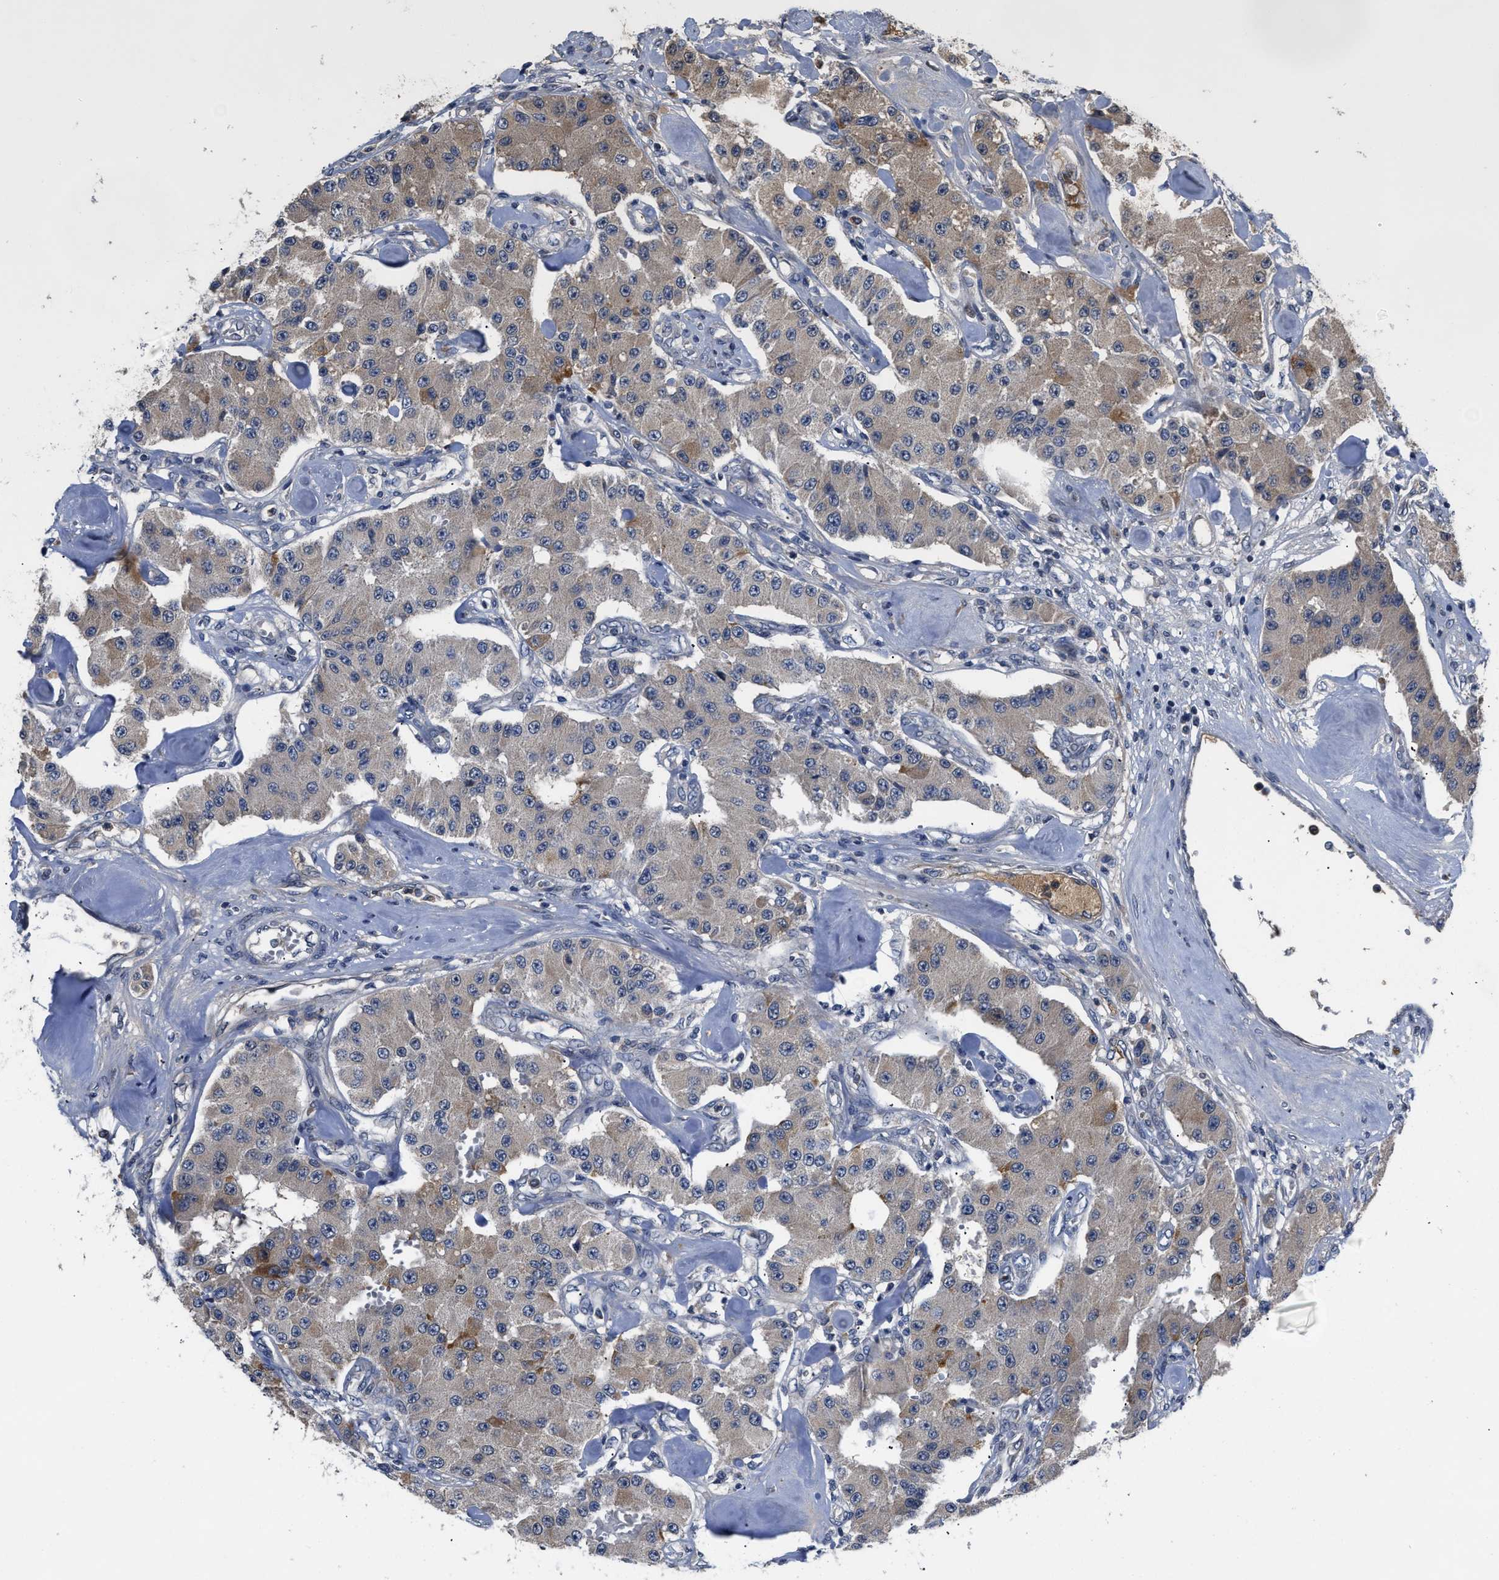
{"staining": {"intensity": "moderate", "quantity": "25%-75%", "location": "cytoplasmic/membranous"}, "tissue": "carcinoid", "cell_type": "Tumor cells", "image_type": "cancer", "snomed": [{"axis": "morphology", "description": "Carcinoid, malignant, NOS"}, {"axis": "topography", "description": "Pancreas"}], "caption": "About 25%-75% of tumor cells in human carcinoid (malignant) show moderate cytoplasmic/membranous protein staining as visualized by brown immunohistochemical staining.", "gene": "VPS4A", "patient": {"sex": "male", "age": 41}}